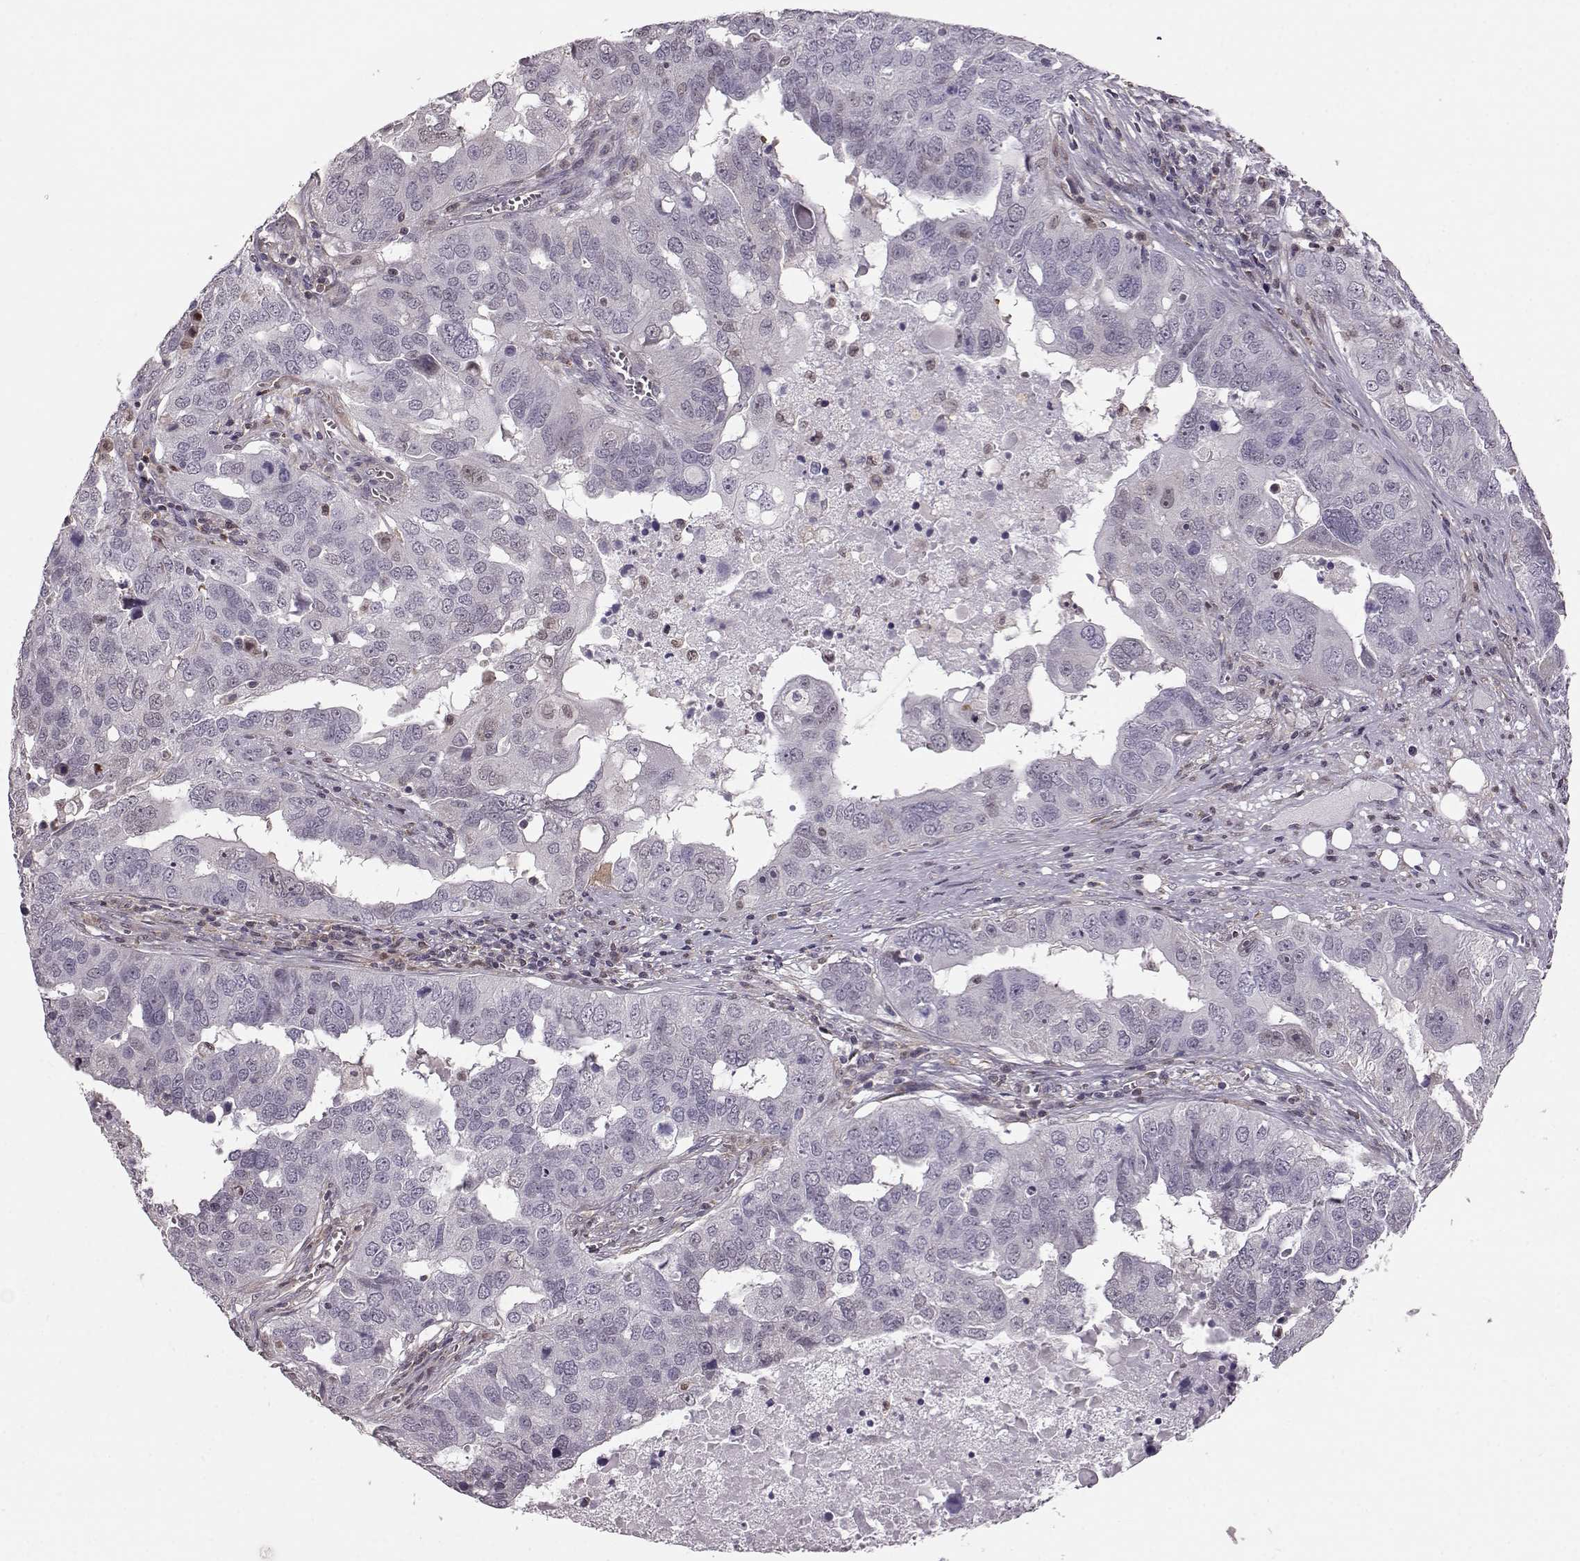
{"staining": {"intensity": "negative", "quantity": "none", "location": "none"}, "tissue": "ovarian cancer", "cell_type": "Tumor cells", "image_type": "cancer", "snomed": [{"axis": "morphology", "description": "Carcinoma, endometroid"}, {"axis": "topography", "description": "Soft tissue"}, {"axis": "topography", "description": "Ovary"}], "caption": "A high-resolution micrograph shows IHC staining of ovarian cancer (endometroid carcinoma), which exhibits no significant expression in tumor cells.", "gene": "KLF6", "patient": {"sex": "female", "age": 52}}